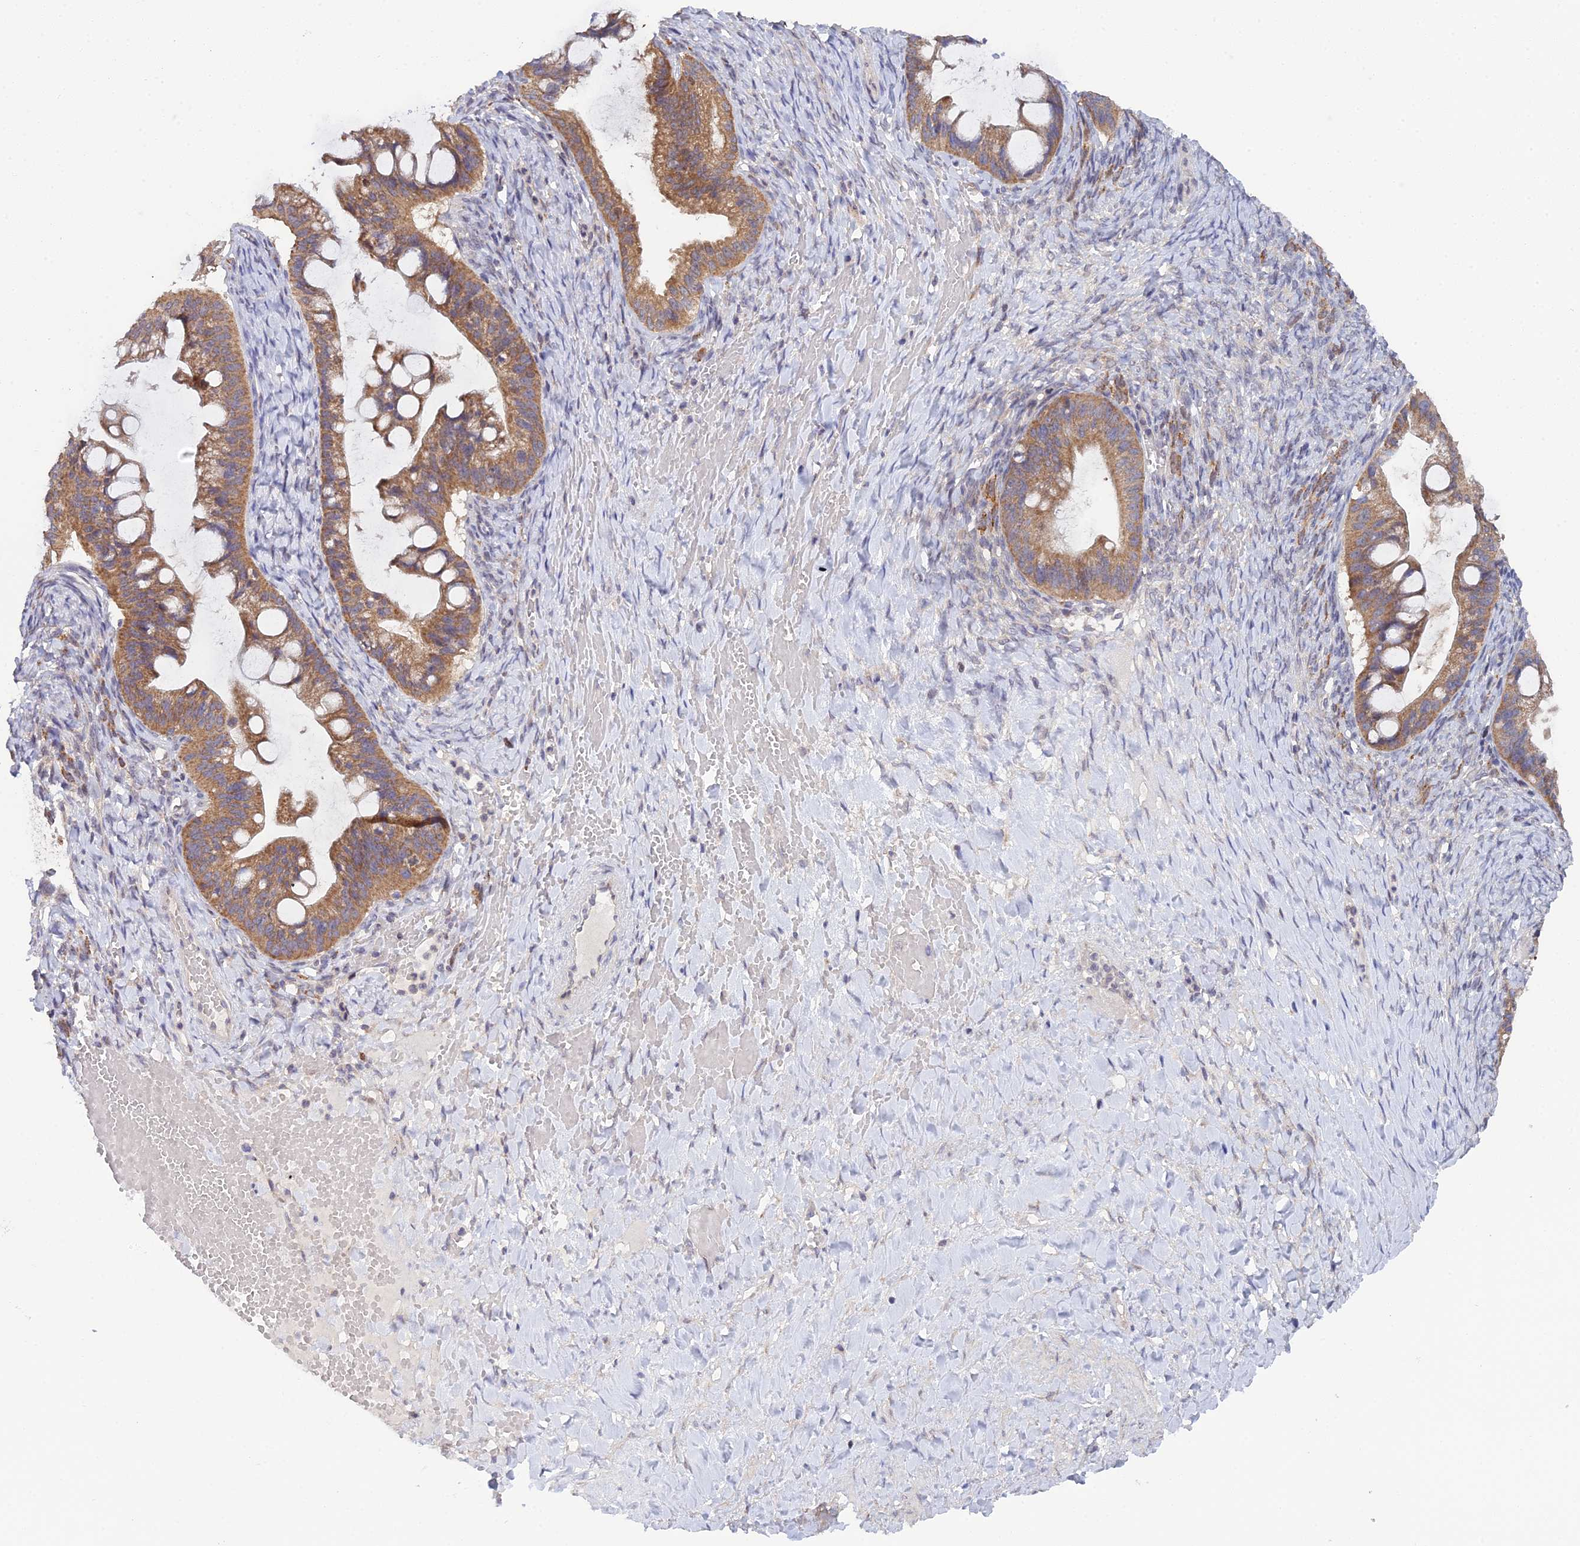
{"staining": {"intensity": "moderate", "quantity": ">75%", "location": "cytoplasmic/membranous"}, "tissue": "ovarian cancer", "cell_type": "Tumor cells", "image_type": "cancer", "snomed": [{"axis": "morphology", "description": "Cystadenocarcinoma, mucinous, NOS"}, {"axis": "topography", "description": "Ovary"}], "caption": "This is an image of immunohistochemistry staining of ovarian mucinous cystadenocarcinoma, which shows moderate staining in the cytoplasmic/membranous of tumor cells.", "gene": "ELOA2", "patient": {"sex": "female", "age": 73}}